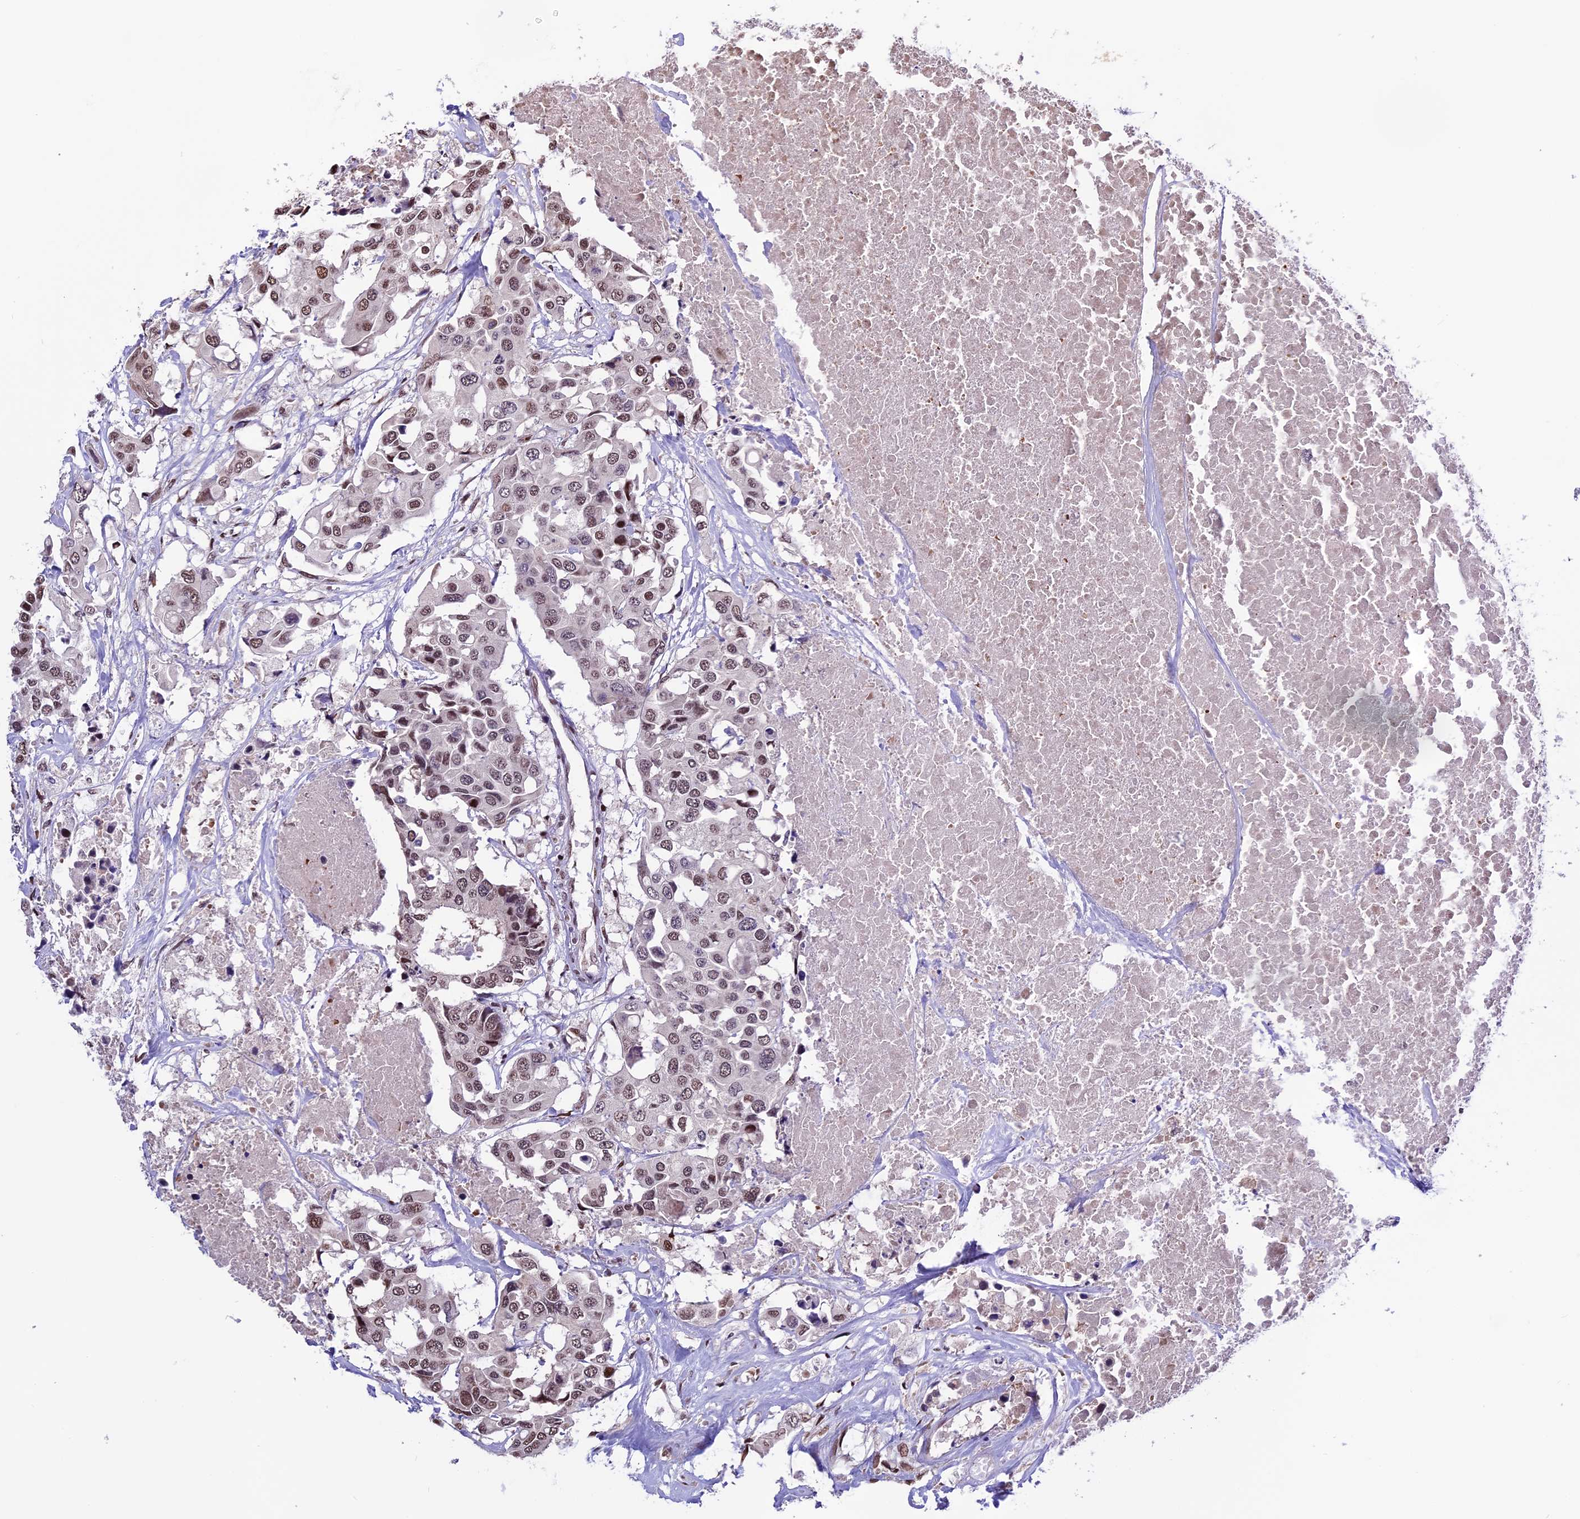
{"staining": {"intensity": "moderate", "quantity": ">75%", "location": "nuclear"}, "tissue": "colorectal cancer", "cell_type": "Tumor cells", "image_type": "cancer", "snomed": [{"axis": "morphology", "description": "Adenocarcinoma, NOS"}, {"axis": "topography", "description": "Colon"}], "caption": "A medium amount of moderate nuclear expression is appreciated in about >75% of tumor cells in adenocarcinoma (colorectal) tissue.", "gene": "POLR3E", "patient": {"sex": "male", "age": 77}}